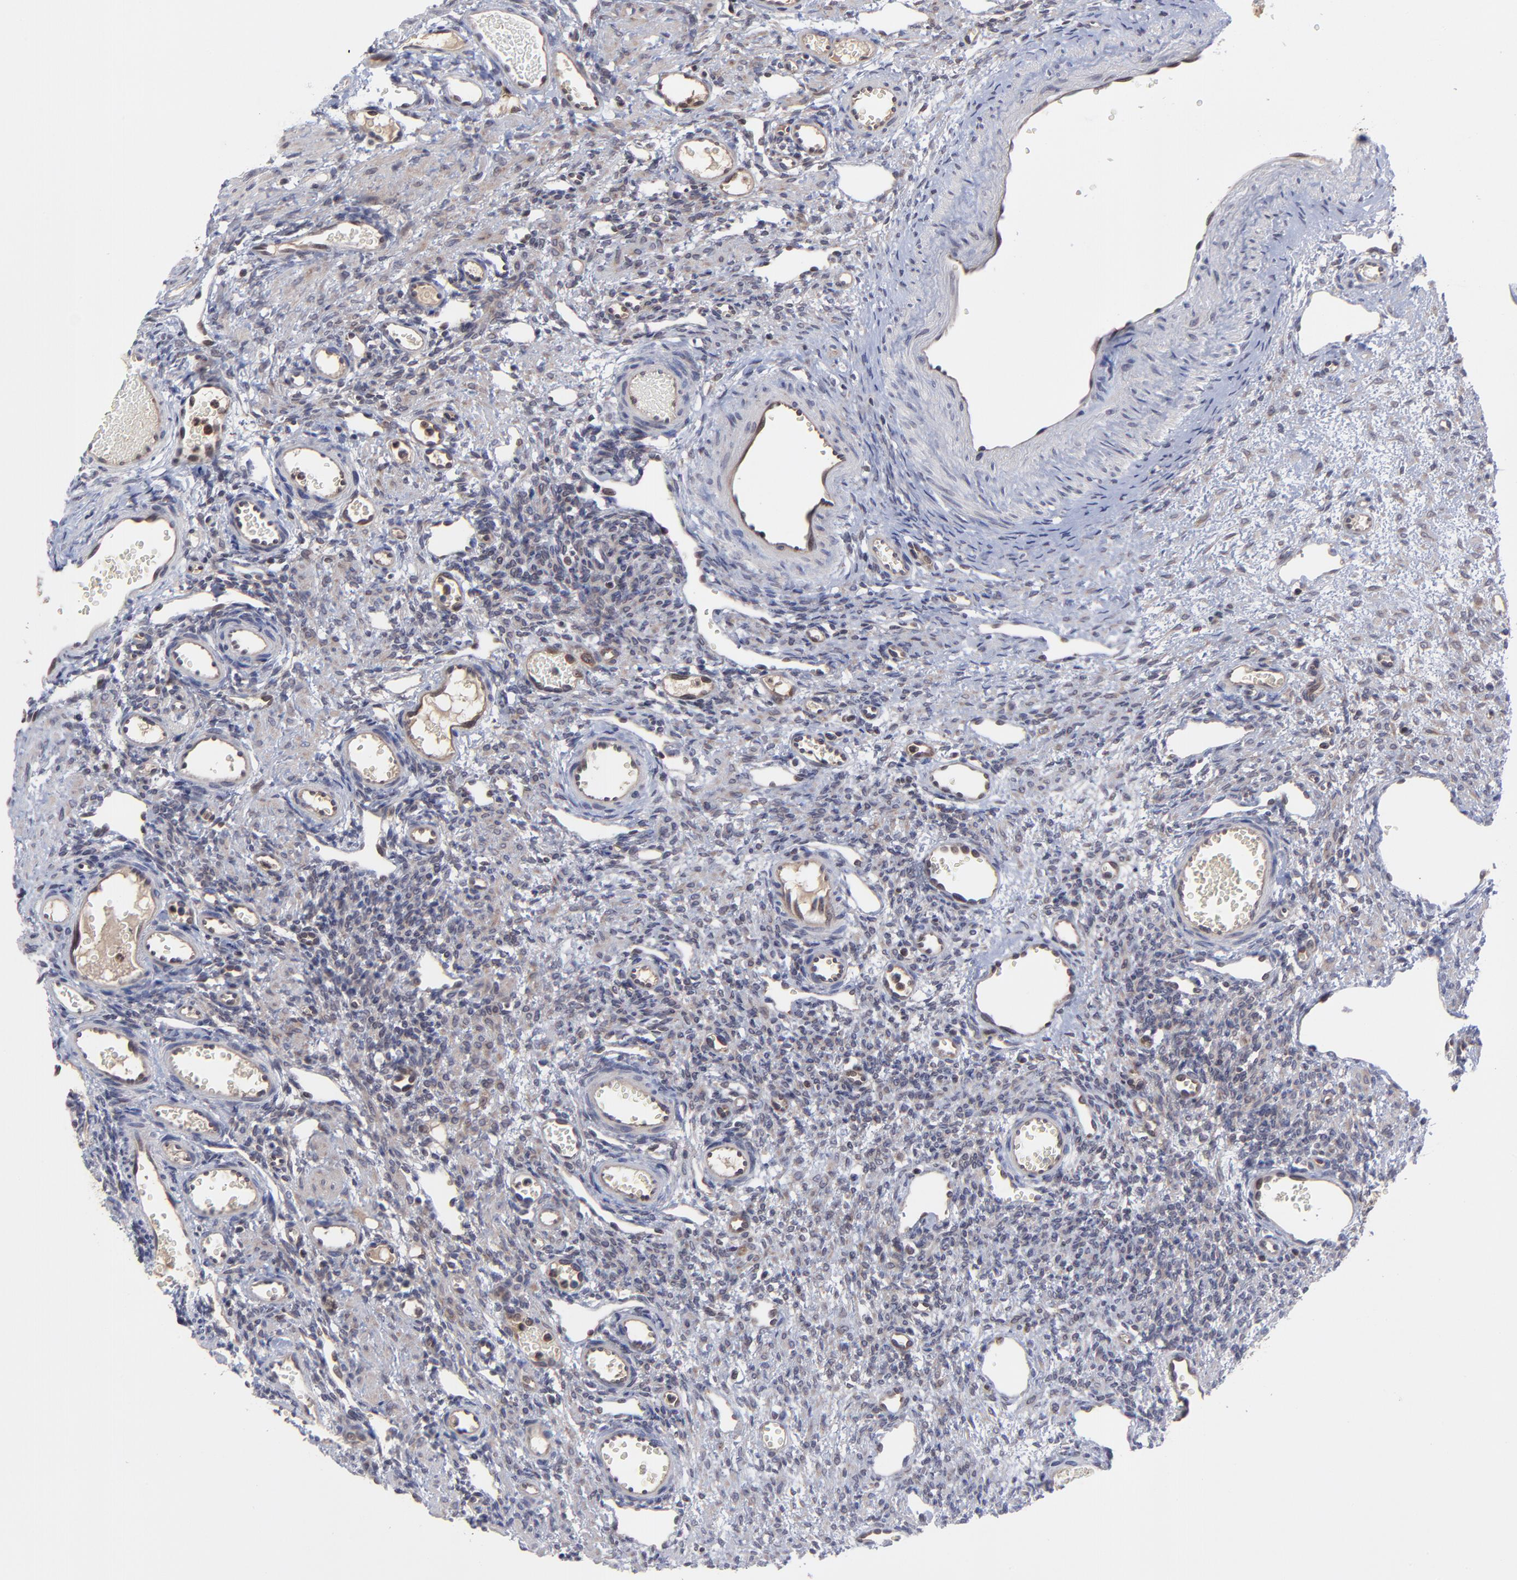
{"staining": {"intensity": "weak", "quantity": "25%-75%", "location": "cytoplasmic/membranous"}, "tissue": "ovary", "cell_type": "Follicle cells", "image_type": "normal", "snomed": [{"axis": "morphology", "description": "Normal tissue, NOS"}, {"axis": "topography", "description": "Ovary"}], "caption": "A low amount of weak cytoplasmic/membranous positivity is appreciated in about 25%-75% of follicle cells in benign ovary.", "gene": "UBE2L6", "patient": {"sex": "female", "age": 33}}